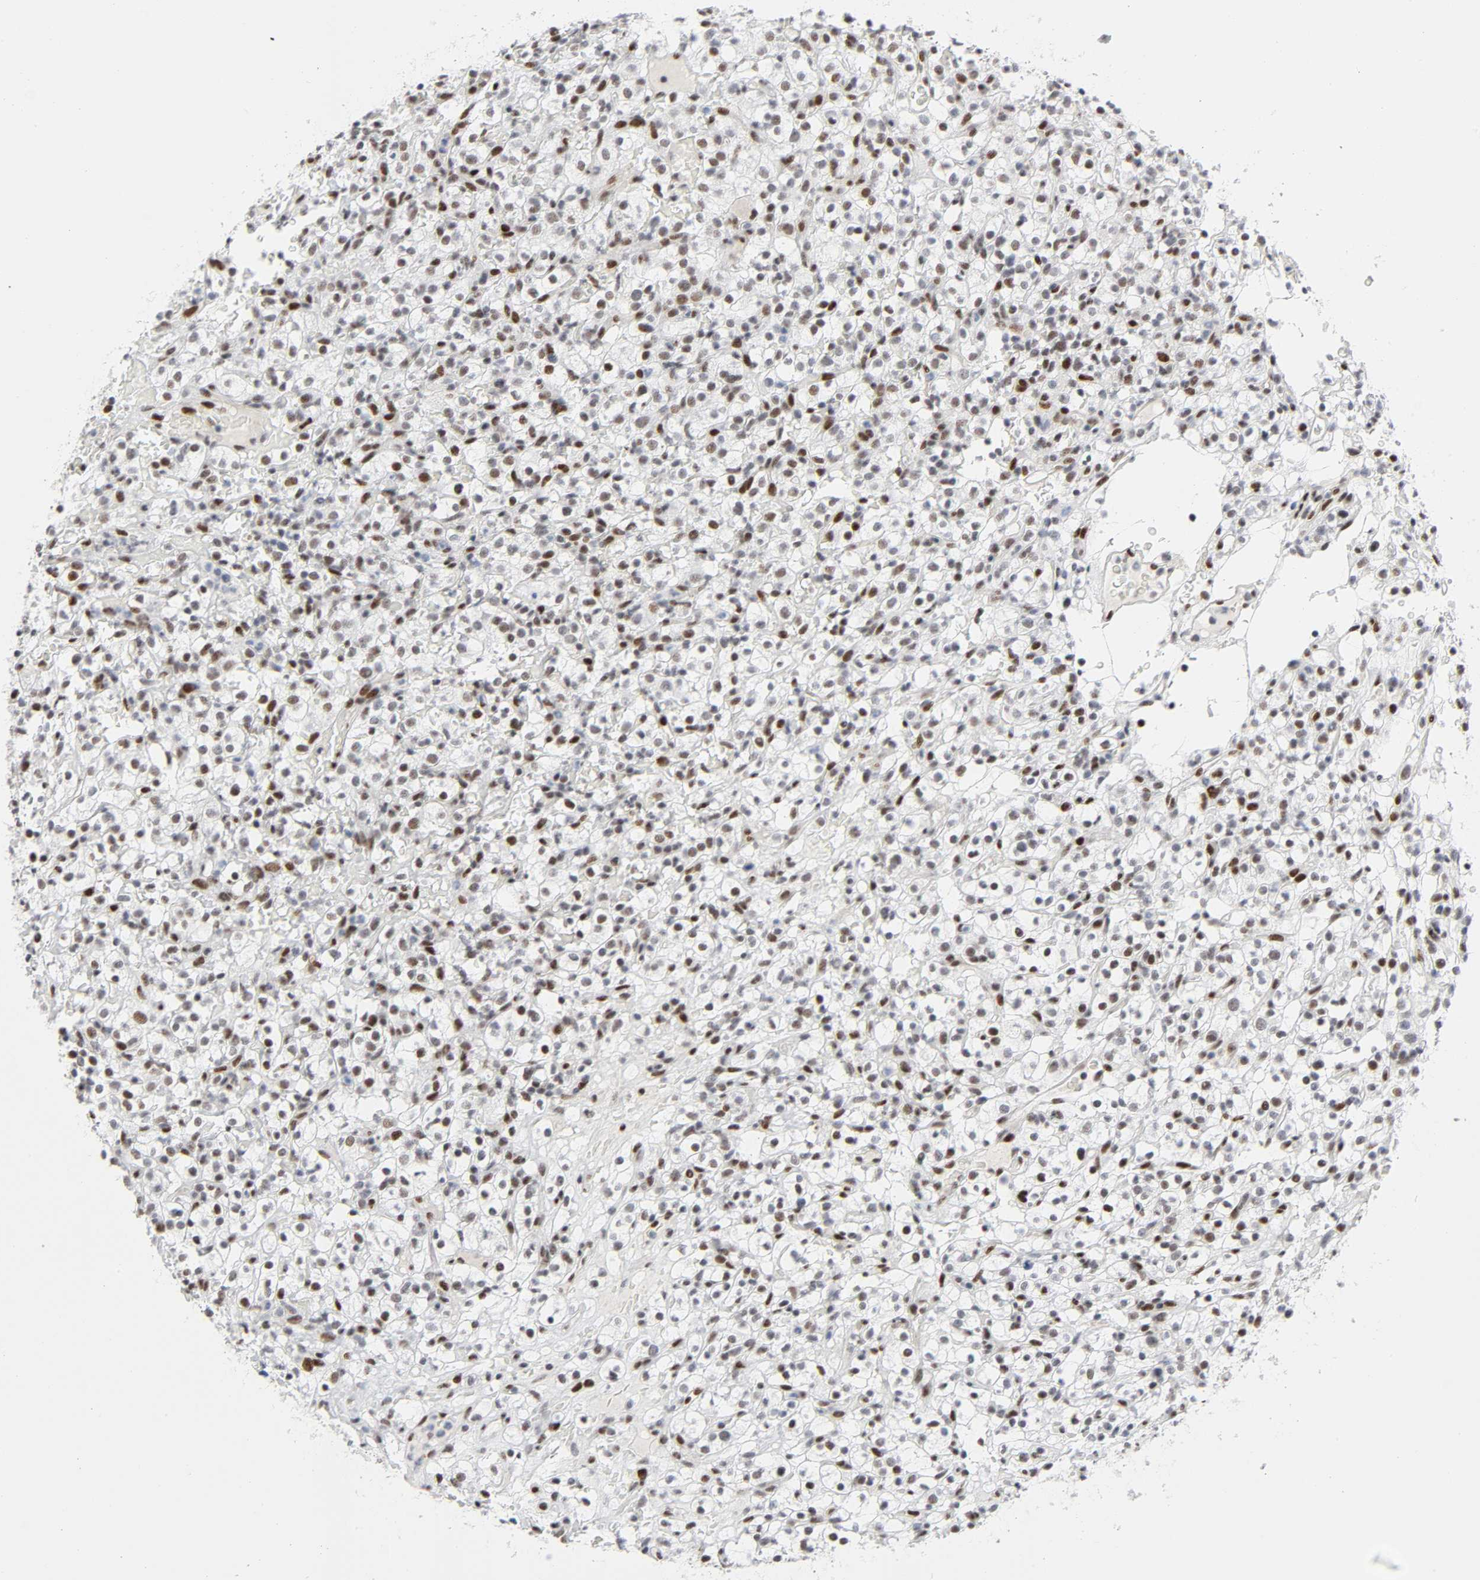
{"staining": {"intensity": "strong", "quantity": ">75%", "location": "nuclear"}, "tissue": "renal cancer", "cell_type": "Tumor cells", "image_type": "cancer", "snomed": [{"axis": "morphology", "description": "Normal tissue, NOS"}, {"axis": "morphology", "description": "Adenocarcinoma, NOS"}, {"axis": "topography", "description": "Kidney"}], "caption": "Immunohistochemical staining of renal adenocarcinoma demonstrates strong nuclear protein positivity in approximately >75% of tumor cells.", "gene": "HSF1", "patient": {"sex": "female", "age": 72}}